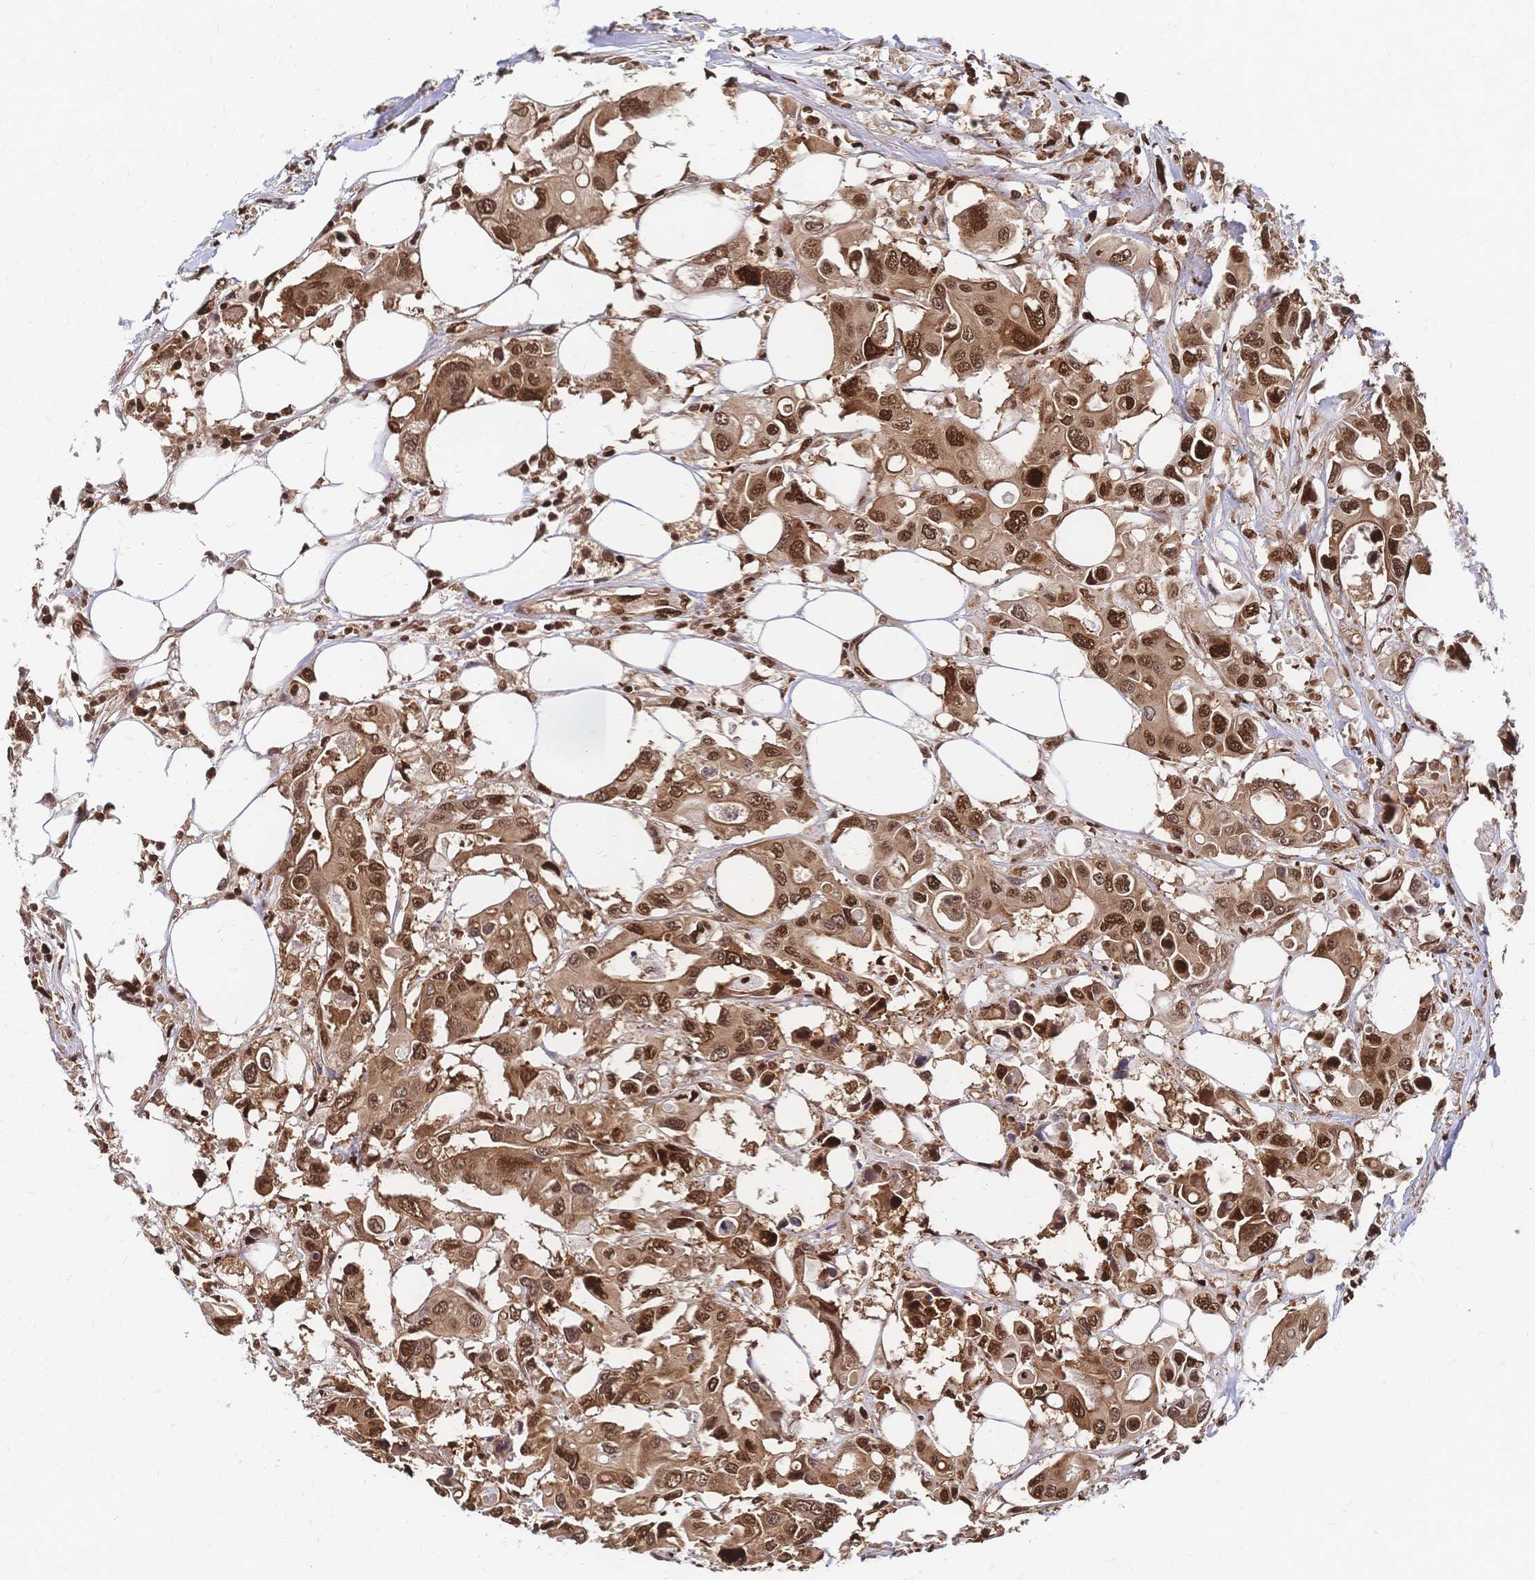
{"staining": {"intensity": "moderate", "quantity": ">75%", "location": "cytoplasmic/membranous,nuclear"}, "tissue": "colorectal cancer", "cell_type": "Tumor cells", "image_type": "cancer", "snomed": [{"axis": "morphology", "description": "Adenocarcinoma, NOS"}, {"axis": "topography", "description": "Colon"}], "caption": "An immunohistochemistry image of tumor tissue is shown. Protein staining in brown highlights moderate cytoplasmic/membranous and nuclear positivity in colorectal cancer (adenocarcinoma) within tumor cells. Using DAB (brown) and hematoxylin (blue) stains, captured at high magnification using brightfield microscopy.", "gene": "HDGF", "patient": {"sex": "male", "age": 77}}